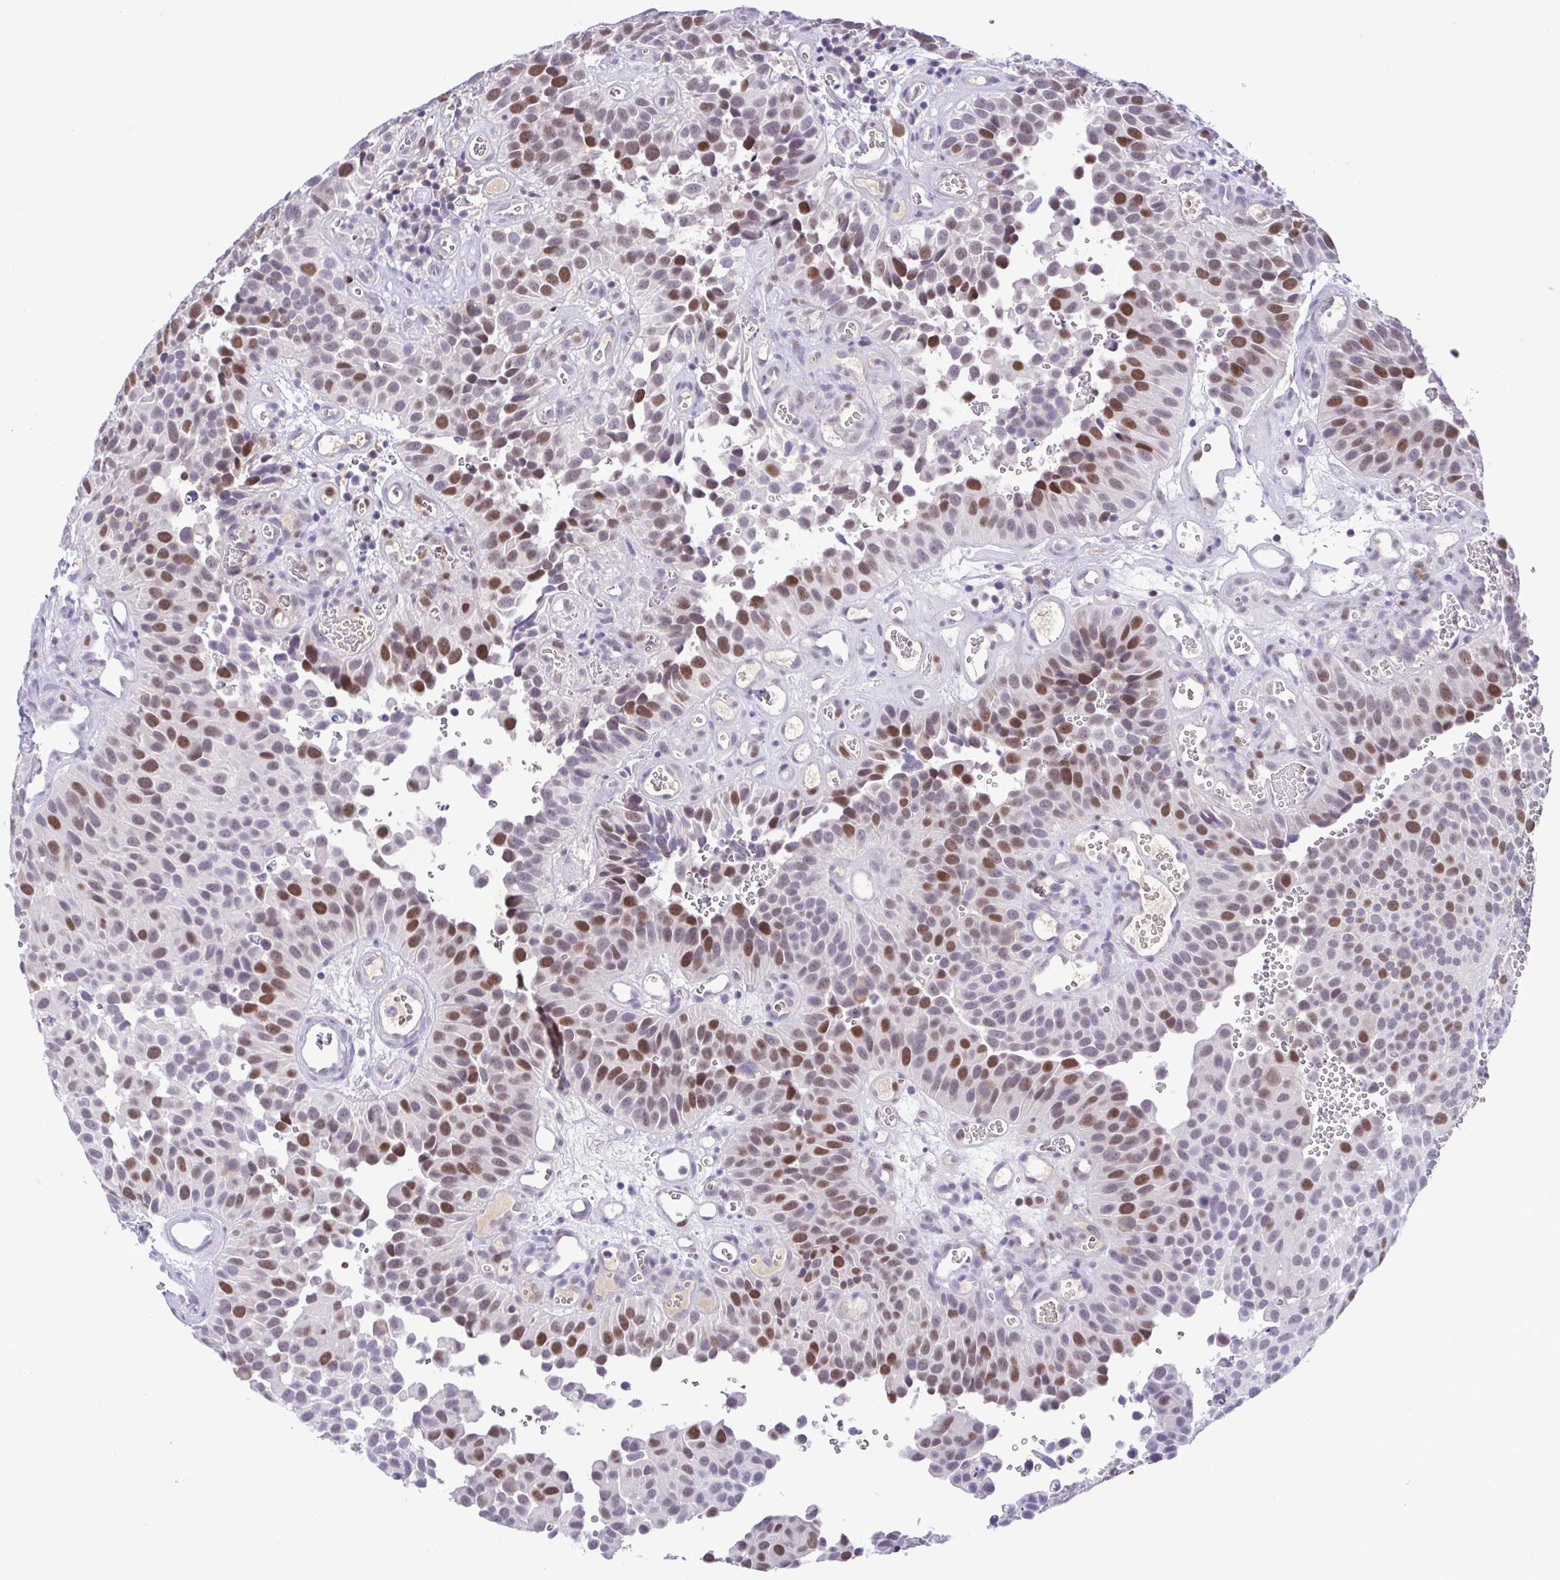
{"staining": {"intensity": "moderate", "quantity": "25%-75%", "location": "nuclear"}, "tissue": "urothelial cancer", "cell_type": "Tumor cells", "image_type": "cancer", "snomed": [{"axis": "morphology", "description": "Urothelial carcinoma, Low grade"}, {"axis": "topography", "description": "Urinary bladder"}], "caption": "Immunohistochemistry (IHC) staining of urothelial cancer, which shows medium levels of moderate nuclear staining in approximately 25%-75% of tumor cells indicating moderate nuclear protein expression. The staining was performed using DAB (brown) for protein detection and nuclei were counterstained in hematoxylin (blue).", "gene": "TIPIN", "patient": {"sex": "male", "age": 76}}